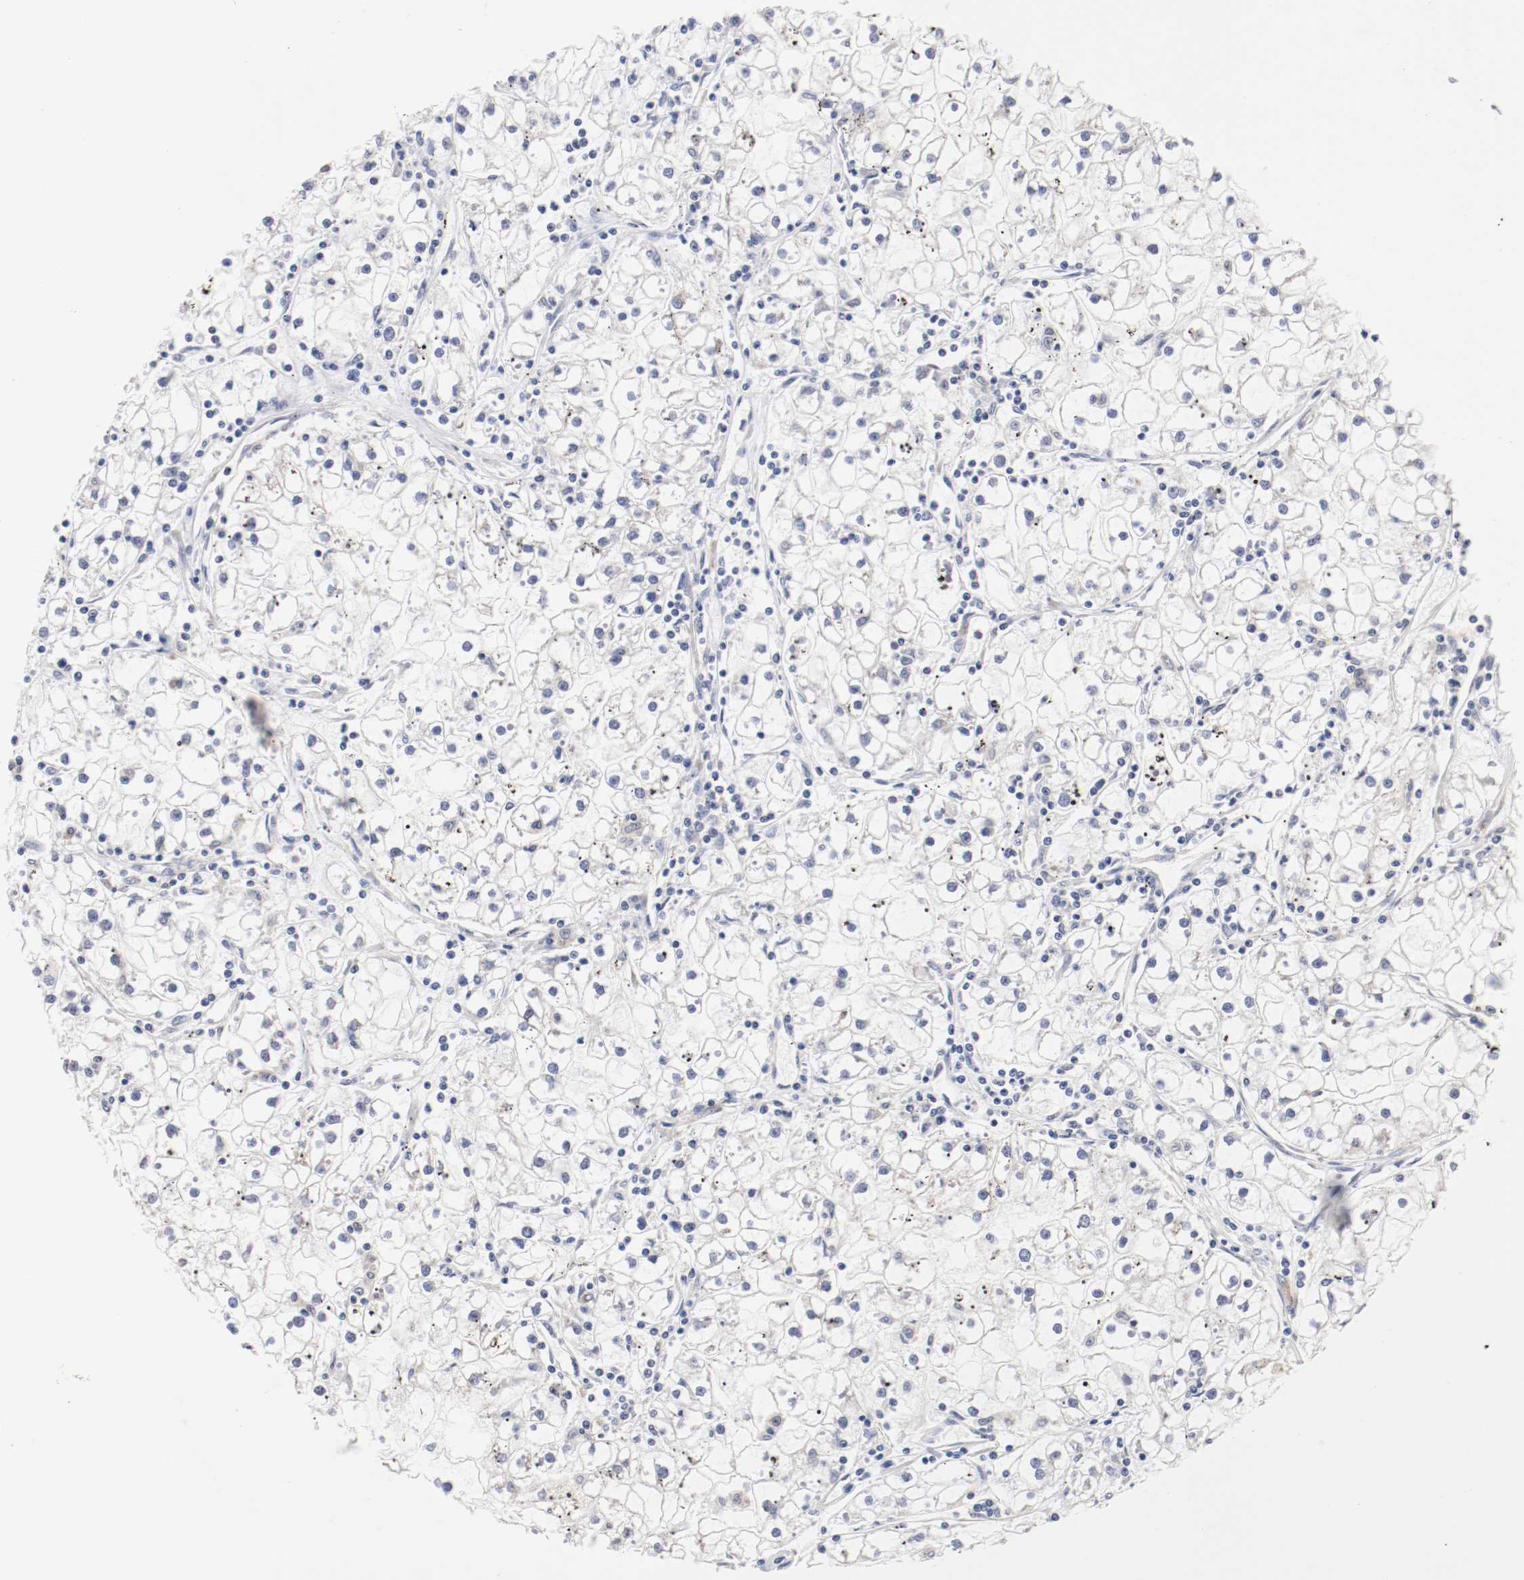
{"staining": {"intensity": "negative", "quantity": "none", "location": "none"}, "tissue": "renal cancer", "cell_type": "Tumor cells", "image_type": "cancer", "snomed": [{"axis": "morphology", "description": "Adenocarcinoma, NOS"}, {"axis": "topography", "description": "Kidney"}], "caption": "This is an IHC histopathology image of human renal cancer (adenocarcinoma). There is no positivity in tumor cells.", "gene": "FKBP3", "patient": {"sex": "male", "age": 56}}